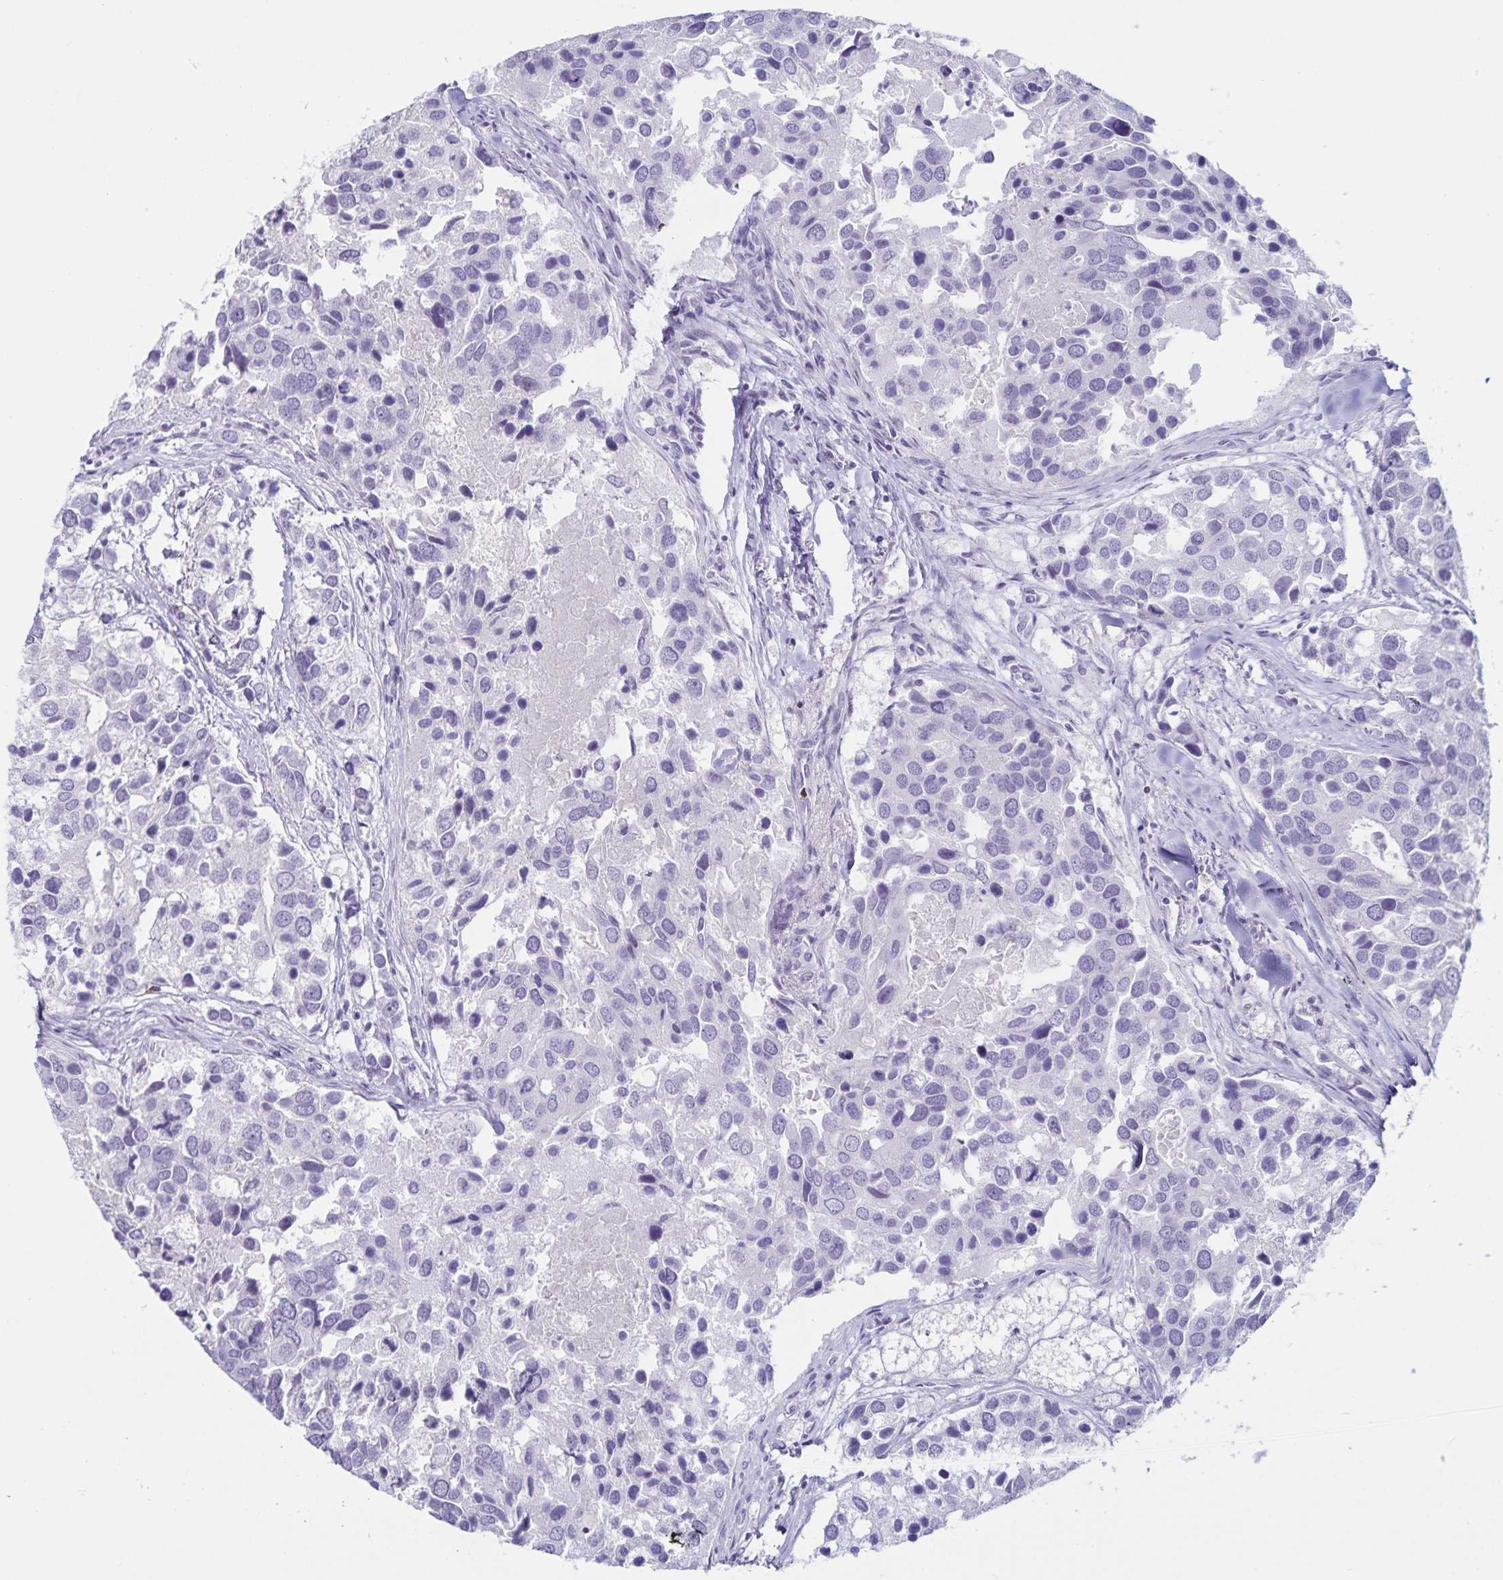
{"staining": {"intensity": "negative", "quantity": "none", "location": "none"}, "tissue": "breast cancer", "cell_type": "Tumor cells", "image_type": "cancer", "snomed": [{"axis": "morphology", "description": "Duct carcinoma"}, {"axis": "topography", "description": "Breast"}], "caption": "Tumor cells show no significant expression in breast cancer.", "gene": "GNLY", "patient": {"sex": "female", "age": 83}}